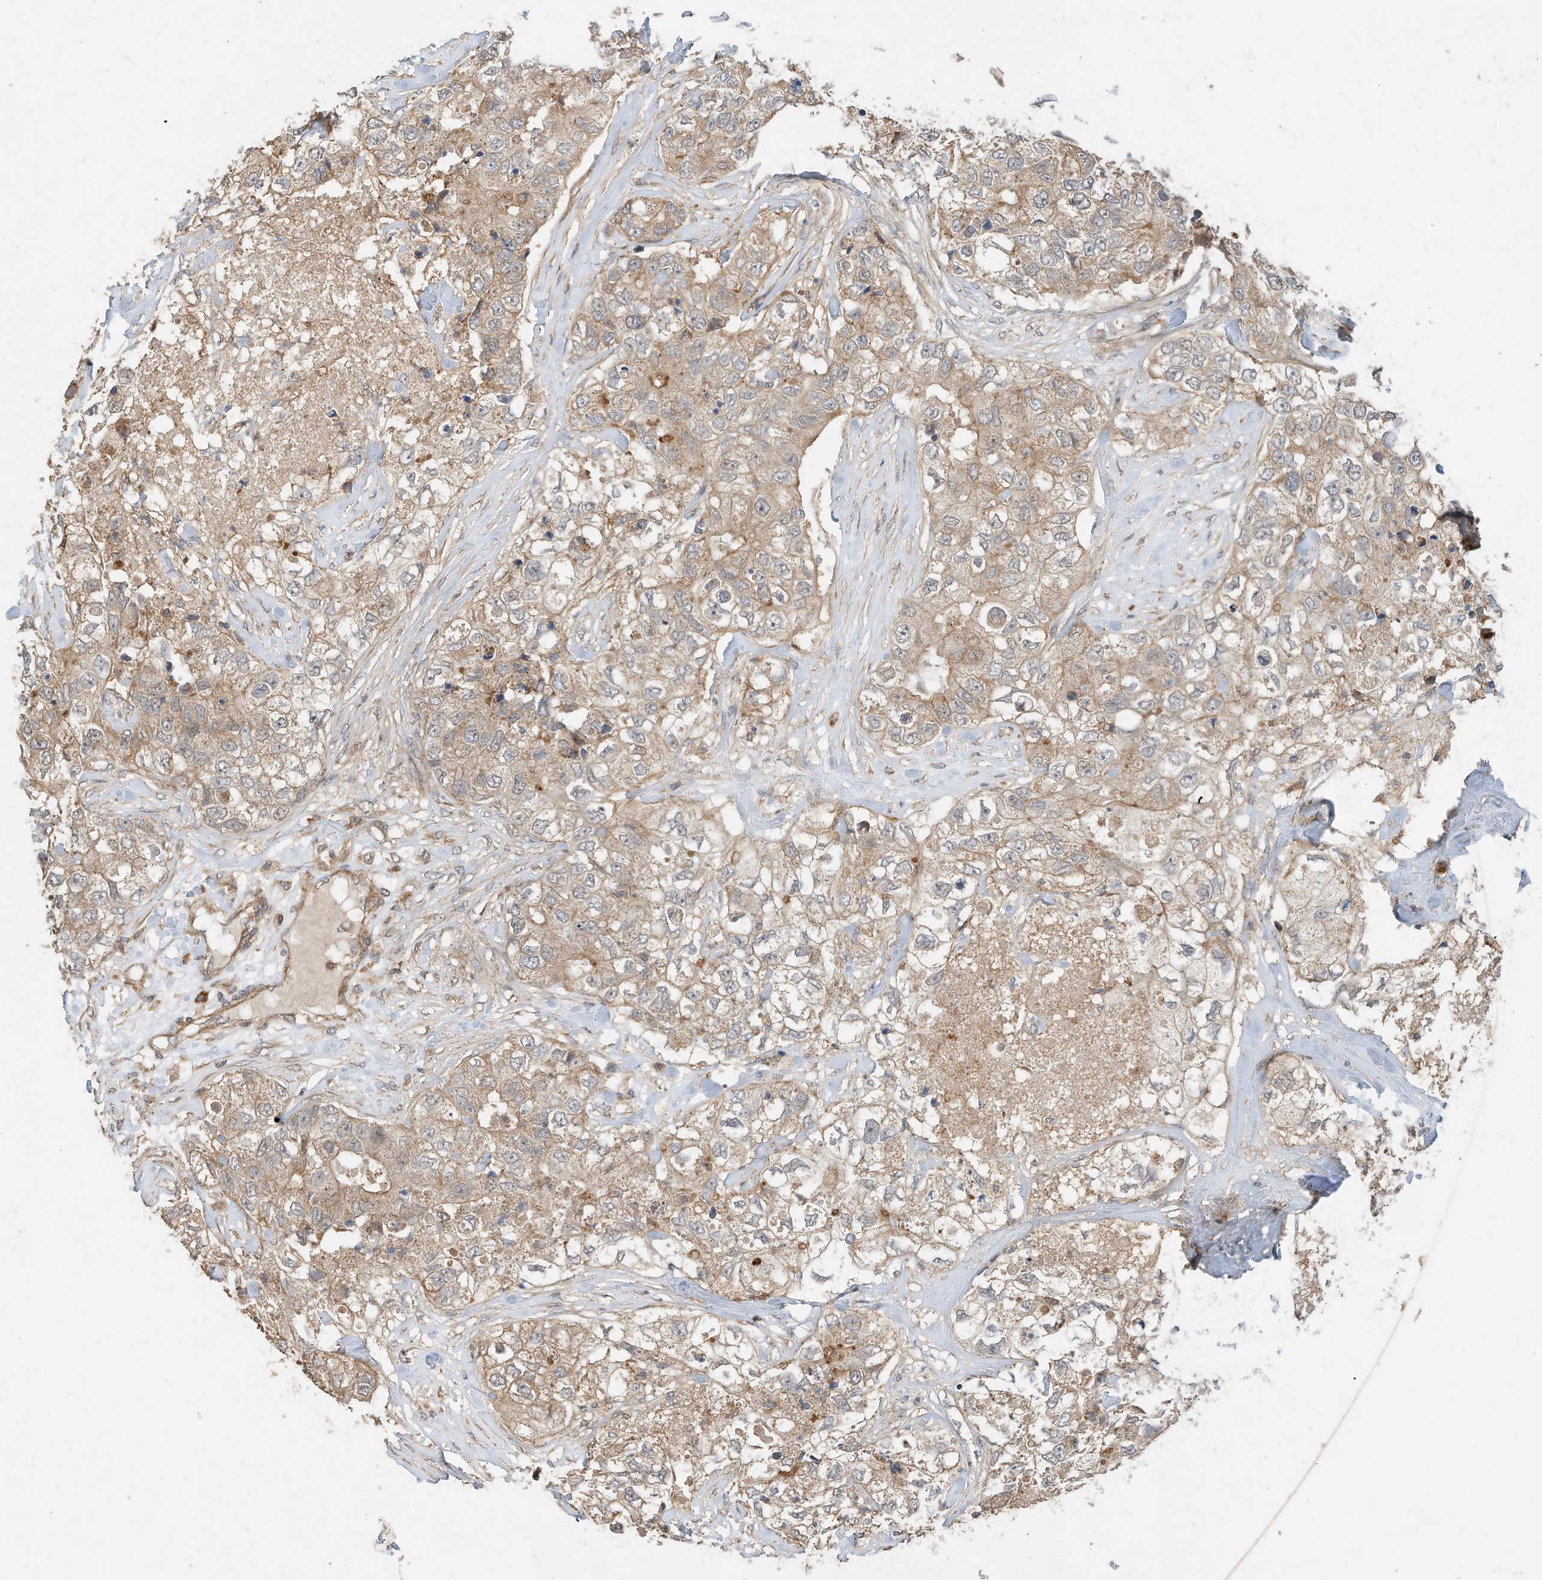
{"staining": {"intensity": "weak", "quantity": ">75%", "location": "cytoplasmic/membranous"}, "tissue": "breast cancer", "cell_type": "Tumor cells", "image_type": "cancer", "snomed": [{"axis": "morphology", "description": "Duct carcinoma"}, {"axis": "topography", "description": "Breast"}], "caption": "The photomicrograph demonstrates a brown stain indicating the presence of a protein in the cytoplasmic/membranous of tumor cells in breast cancer.", "gene": "CPAMD8", "patient": {"sex": "female", "age": 62}}